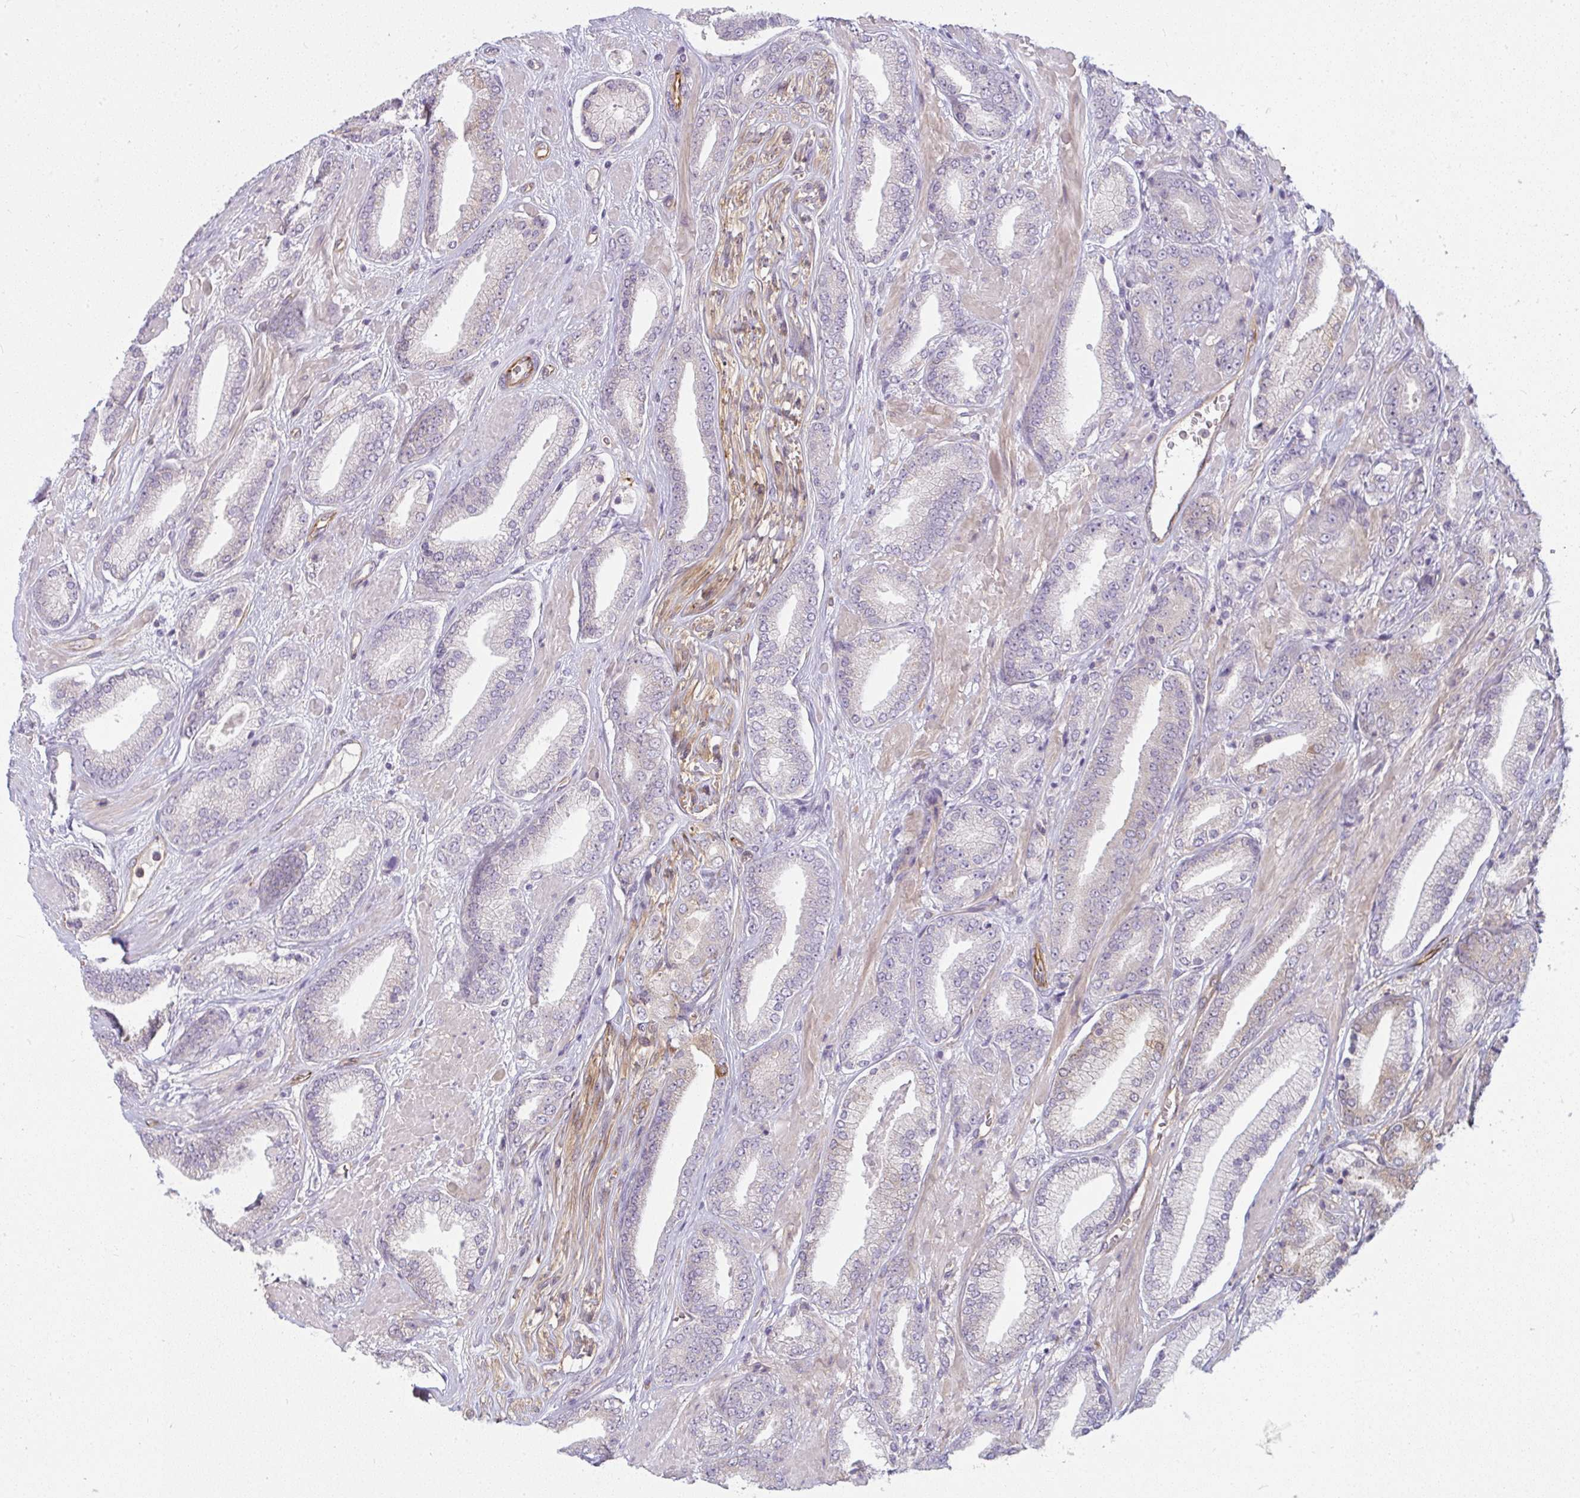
{"staining": {"intensity": "weak", "quantity": "<25%", "location": "cytoplasmic/membranous"}, "tissue": "prostate cancer", "cell_type": "Tumor cells", "image_type": "cancer", "snomed": [{"axis": "morphology", "description": "Adenocarcinoma, High grade"}, {"axis": "topography", "description": "Prostate"}], "caption": "Tumor cells are negative for brown protein staining in prostate high-grade adenocarcinoma. (DAB IHC visualized using brightfield microscopy, high magnification).", "gene": "IFIT3", "patient": {"sex": "male", "age": 56}}